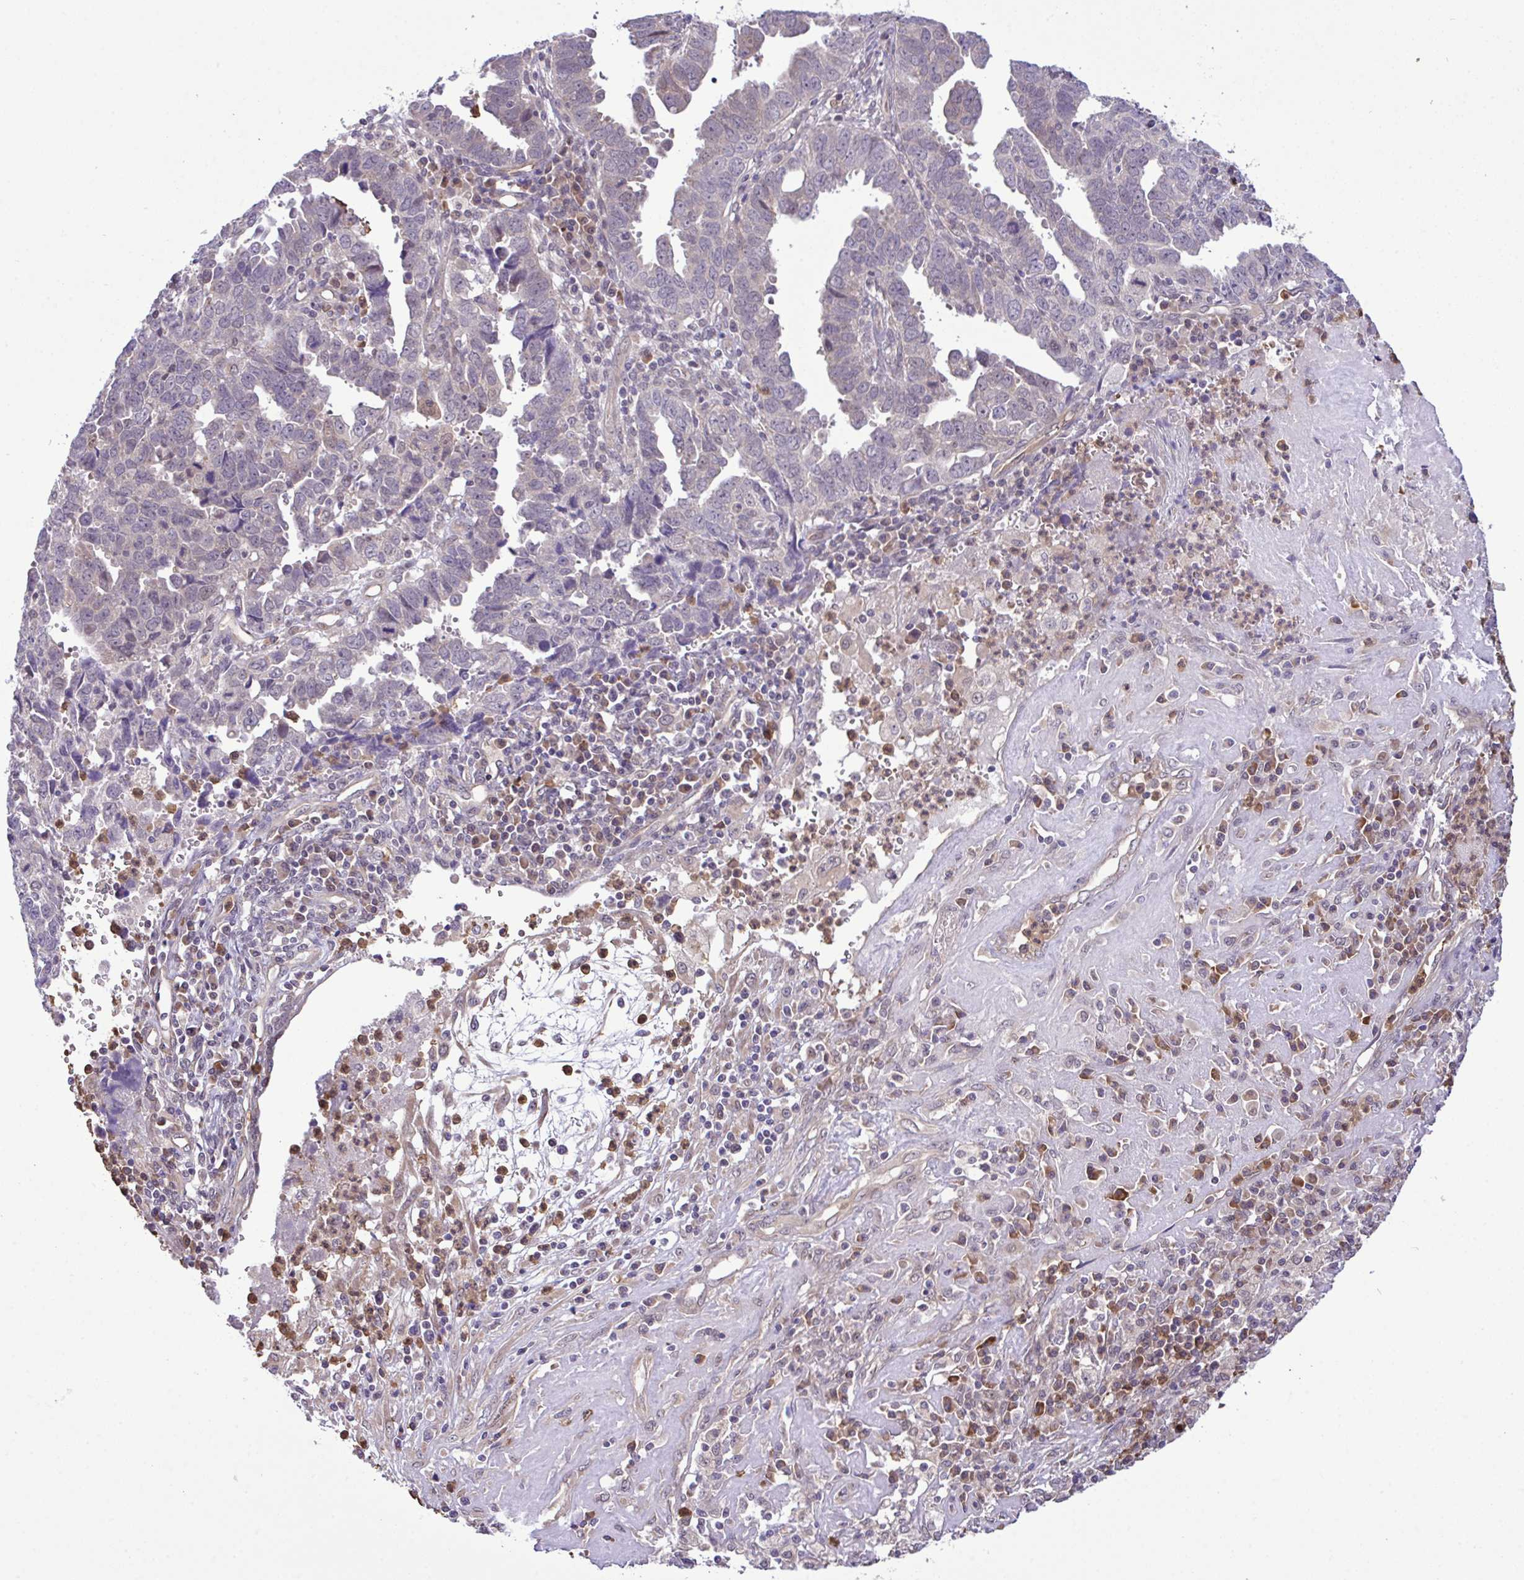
{"staining": {"intensity": "negative", "quantity": "none", "location": "none"}, "tissue": "endometrial cancer", "cell_type": "Tumor cells", "image_type": "cancer", "snomed": [{"axis": "morphology", "description": "Adenocarcinoma, NOS"}, {"axis": "topography", "description": "Uterus"}], "caption": "The histopathology image demonstrates no staining of tumor cells in endometrial cancer. The staining is performed using DAB brown chromogen with nuclei counter-stained in using hematoxylin.", "gene": "CMPK1", "patient": {"sex": "female", "age": 62}}